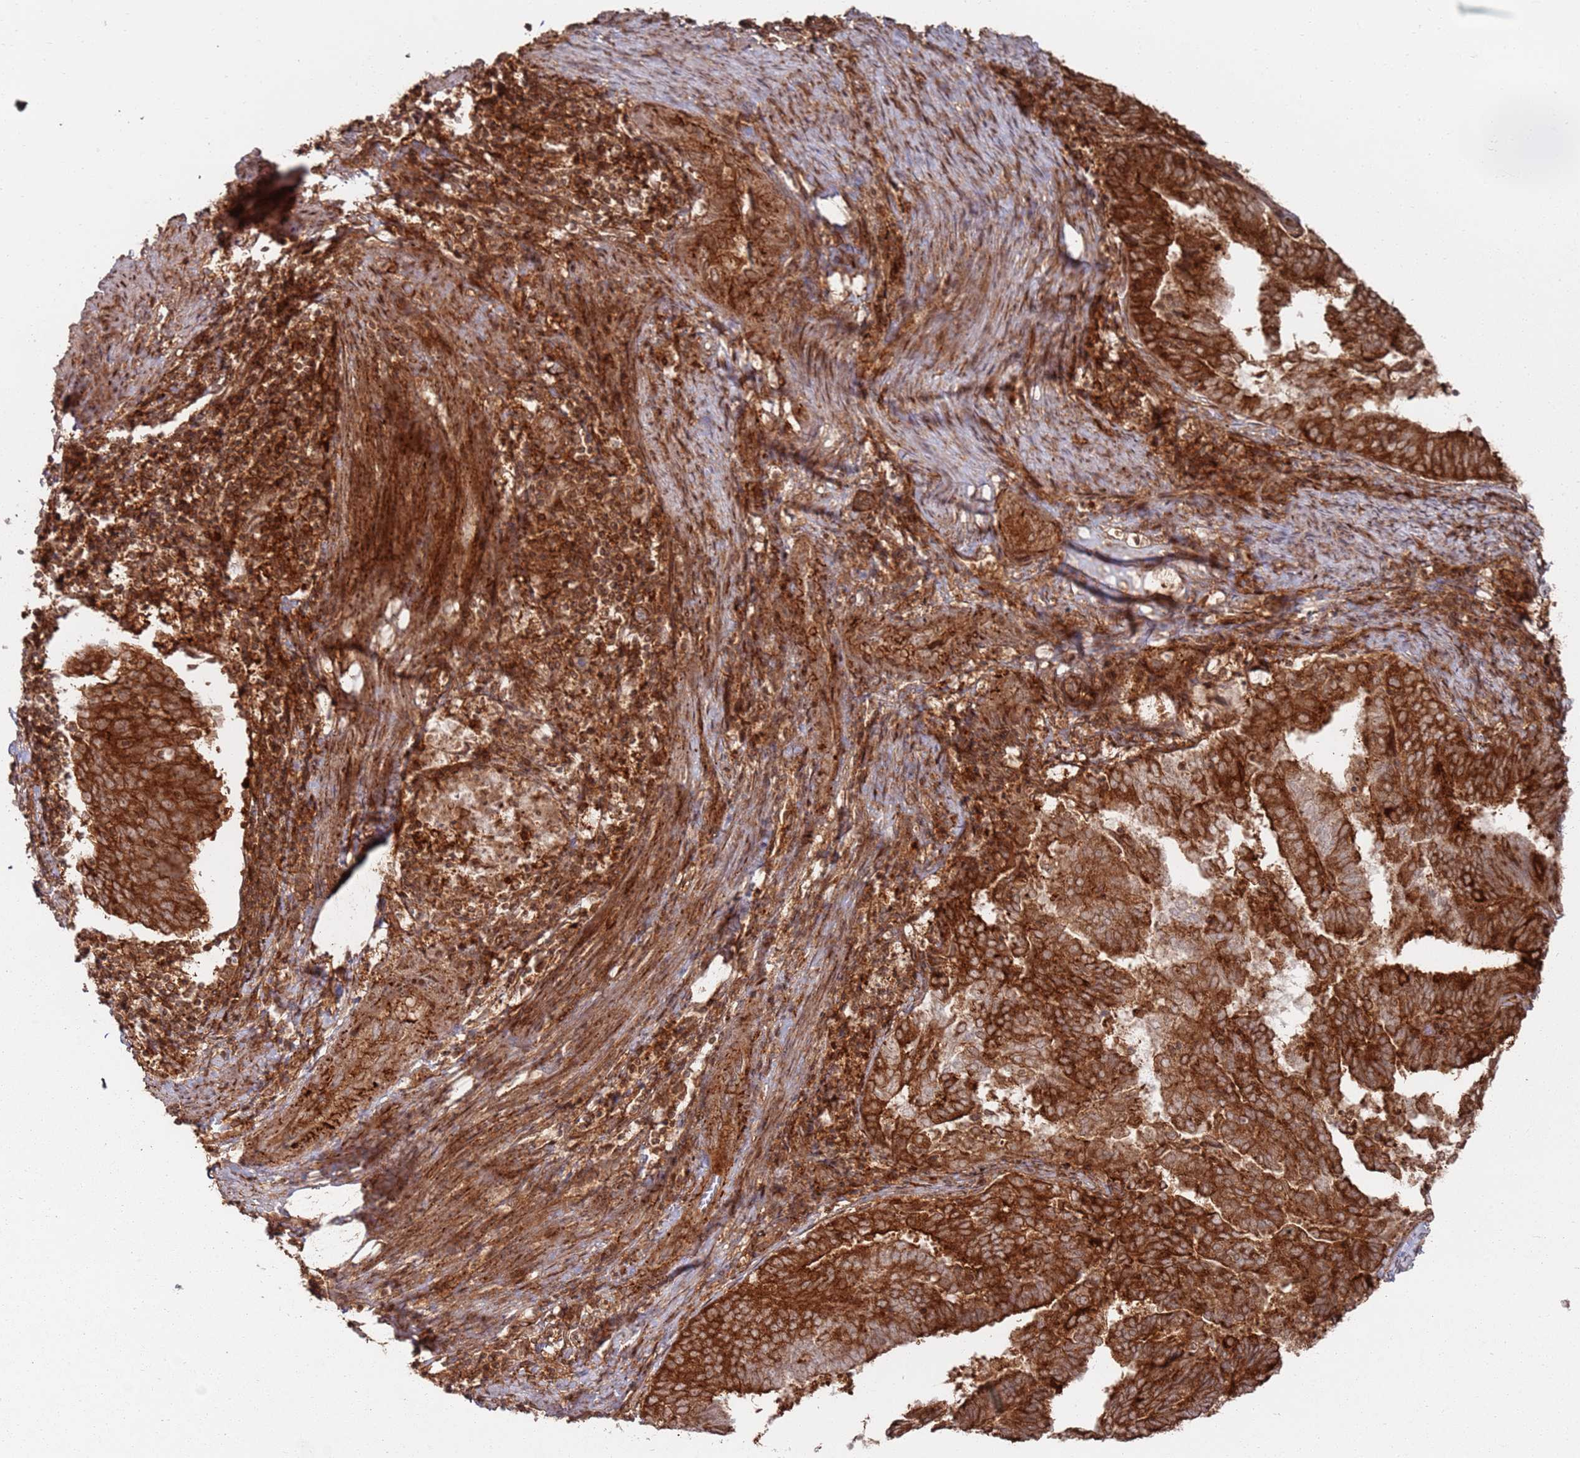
{"staining": {"intensity": "strong", "quantity": ">75%", "location": "cytoplasmic/membranous"}, "tissue": "endometrial cancer", "cell_type": "Tumor cells", "image_type": "cancer", "snomed": [{"axis": "morphology", "description": "Adenocarcinoma, NOS"}, {"axis": "topography", "description": "Endometrium"}], "caption": "Protein expression analysis of human endometrial cancer reveals strong cytoplasmic/membranous expression in about >75% of tumor cells.", "gene": "PIH1D1", "patient": {"sex": "female", "age": 80}}